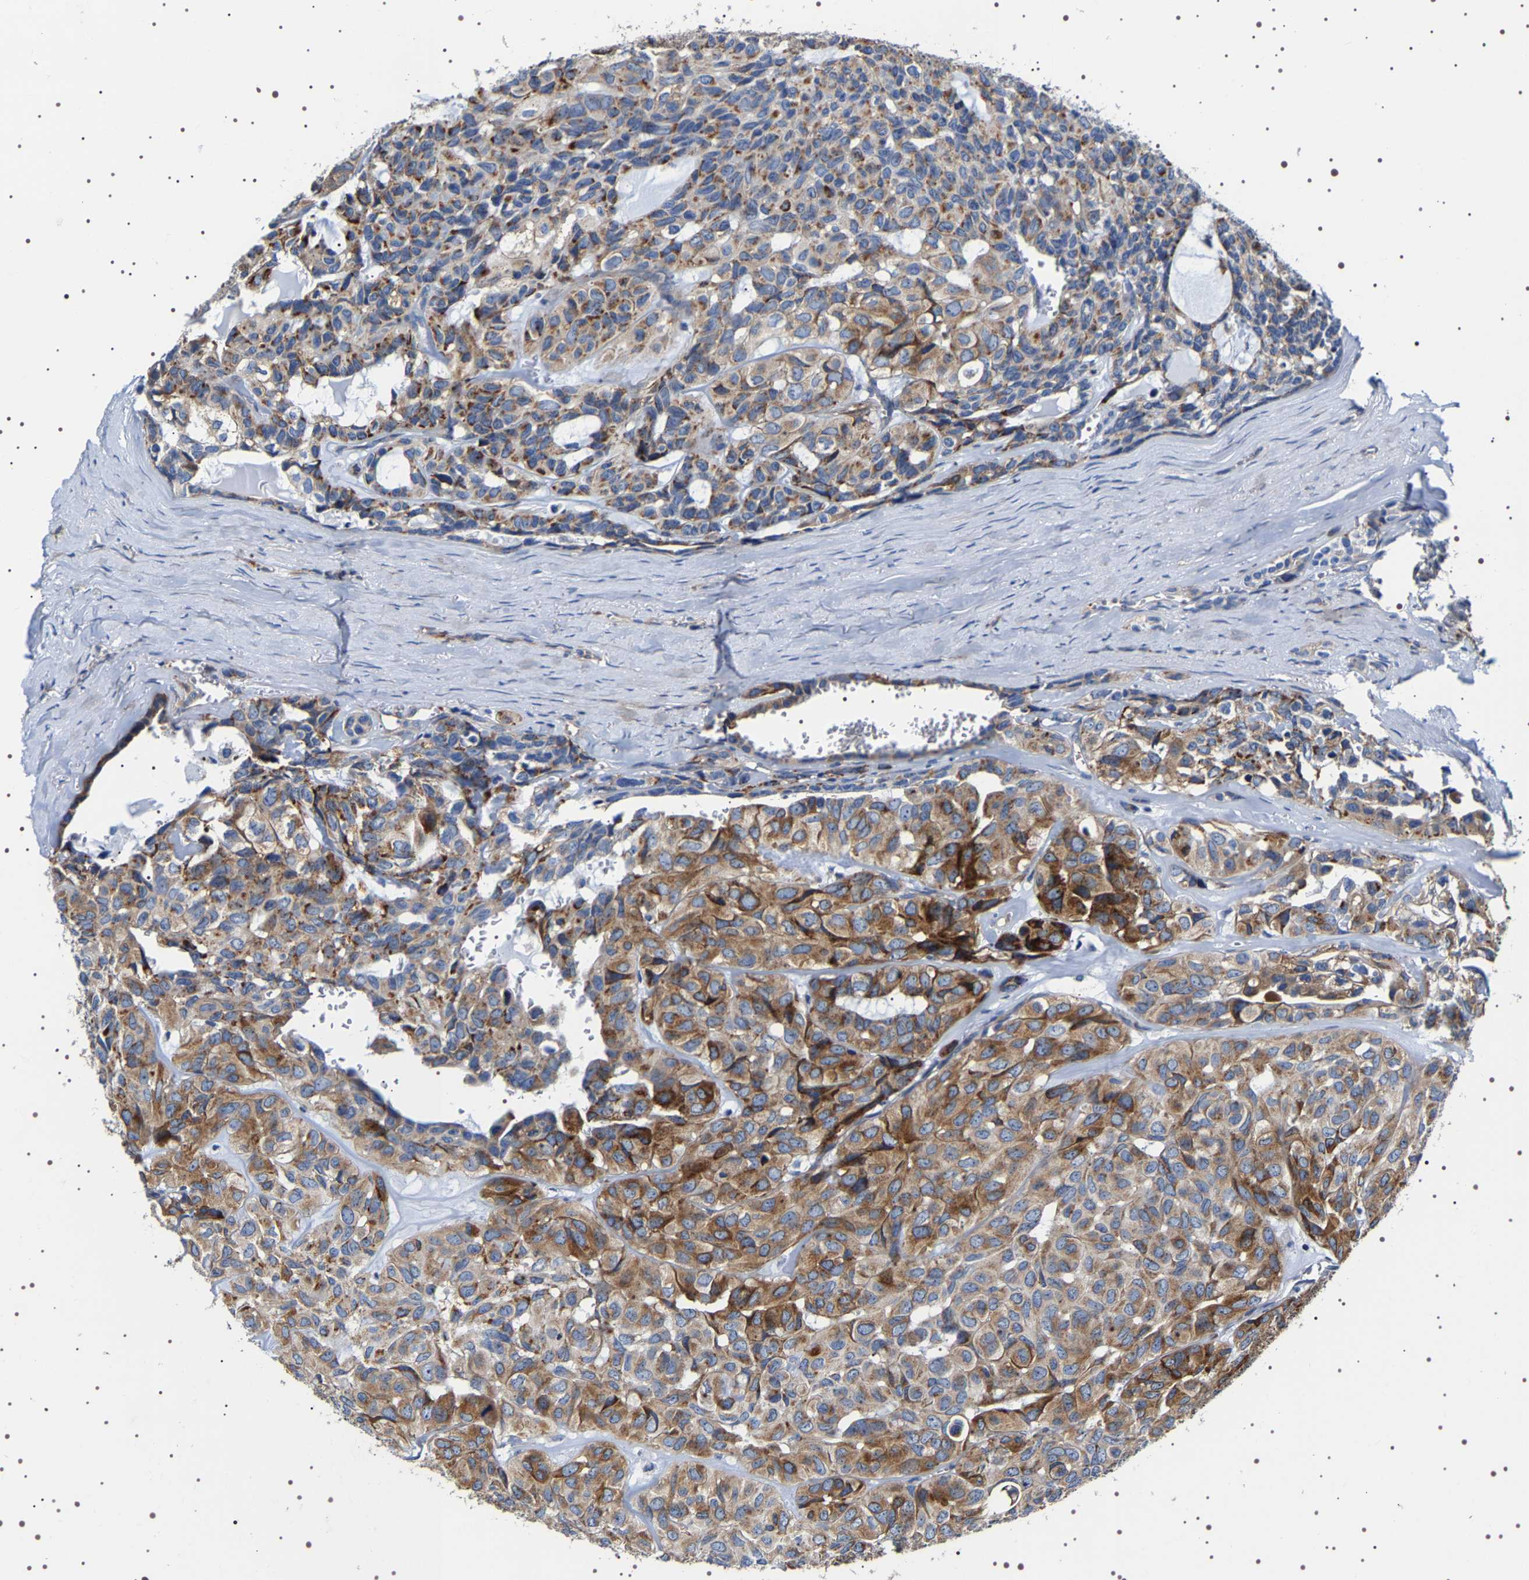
{"staining": {"intensity": "moderate", "quantity": ">75%", "location": "cytoplasmic/membranous"}, "tissue": "head and neck cancer", "cell_type": "Tumor cells", "image_type": "cancer", "snomed": [{"axis": "morphology", "description": "Adenocarcinoma, NOS"}, {"axis": "topography", "description": "Salivary gland, NOS"}, {"axis": "topography", "description": "Head-Neck"}], "caption": "This is an image of immunohistochemistry staining of head and neck cancer, which shows moderate staining in the cytoplasmic/membranous of tumor cells.", "gene": "SQLE", "patient": {"sex": "female", "age": 76}}